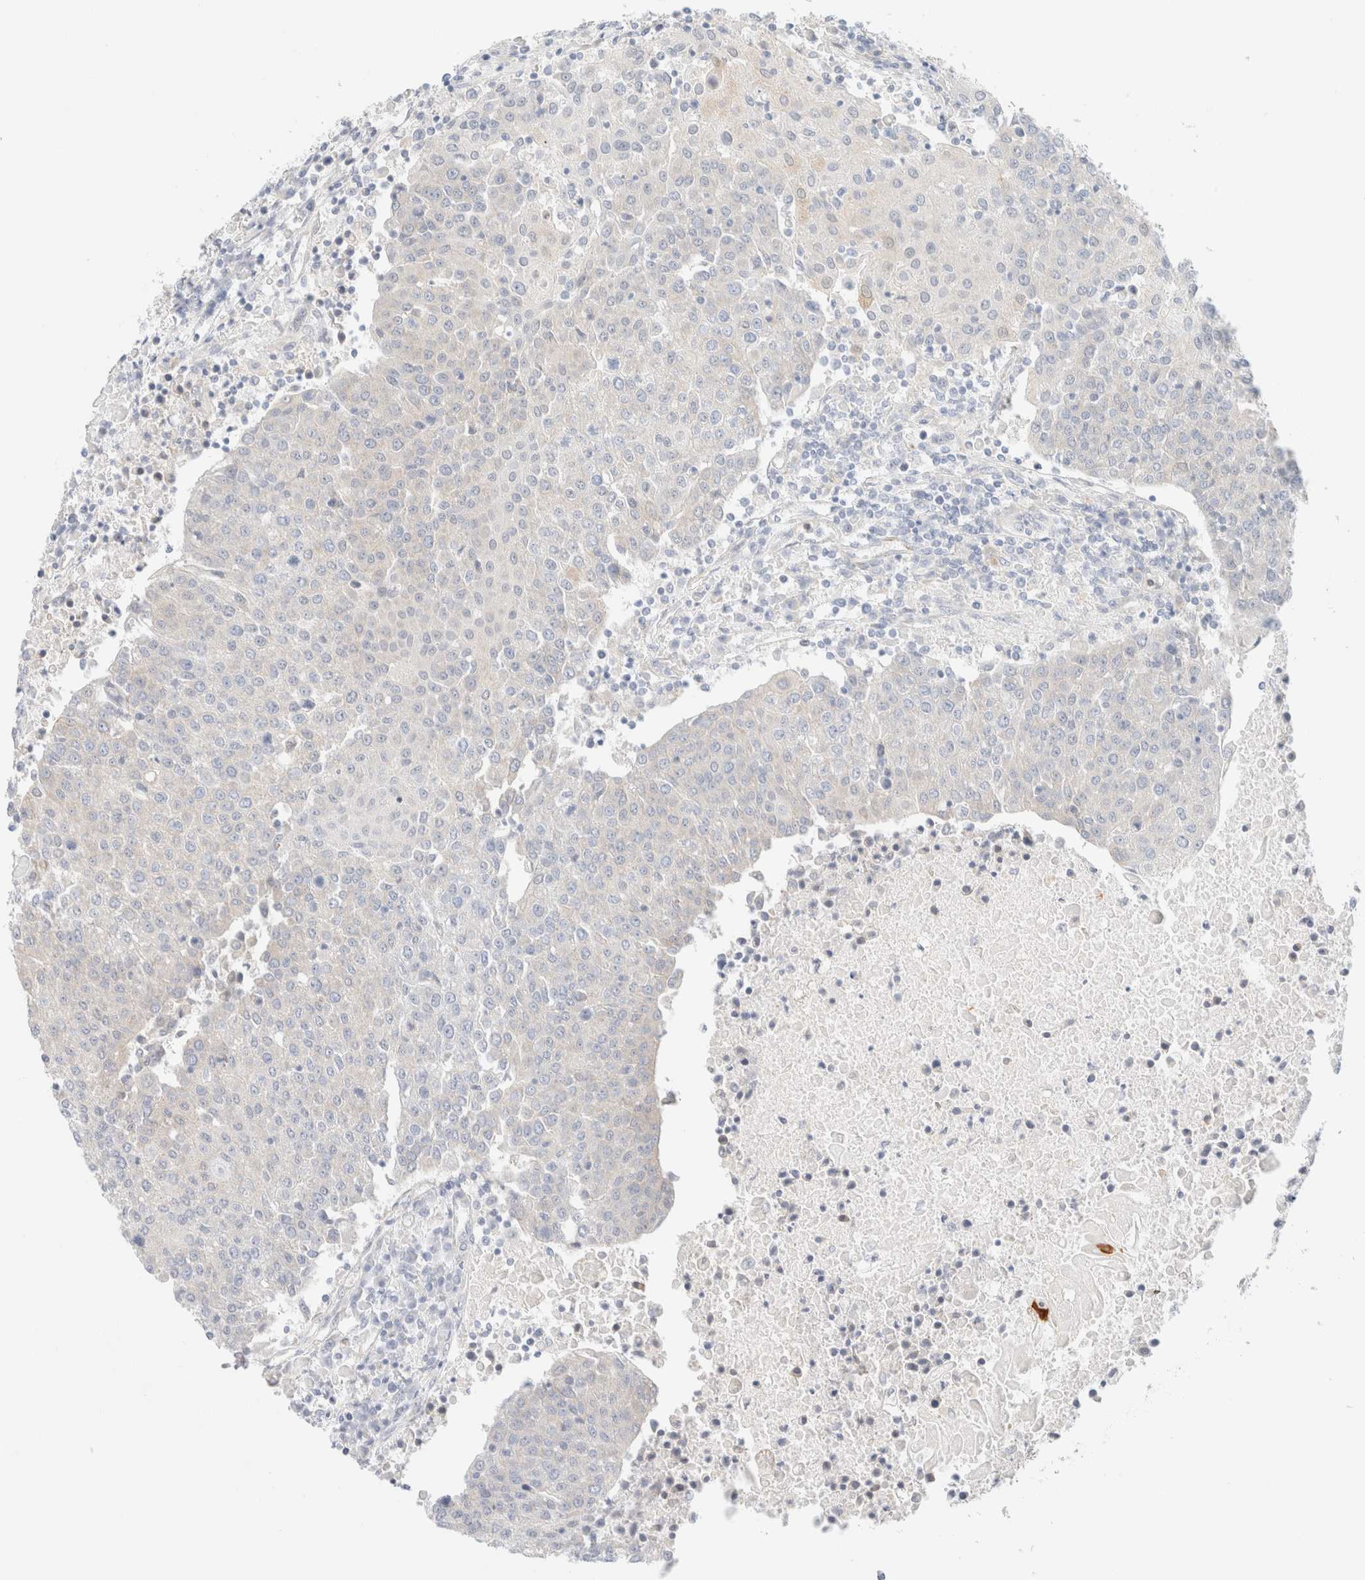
{"staining": {"intensity": "negative", "quantity": "none", "location": "none"}, "tissue": "urothelial cancer", "cell_type": "Tumor cells", "image_type": "cancer", "snomed": [{"axis": "morphology", "description": "Urothelial carcinoma, High grade"}, {"axis": "topography", "description": "Urinary bladder"}], "caption": "Immunohistochemistry of human urothelial cancer shows no positivity in tumor cells.", "gene": "UNC13B", "patient": {"sex": "female", "age": 85}}